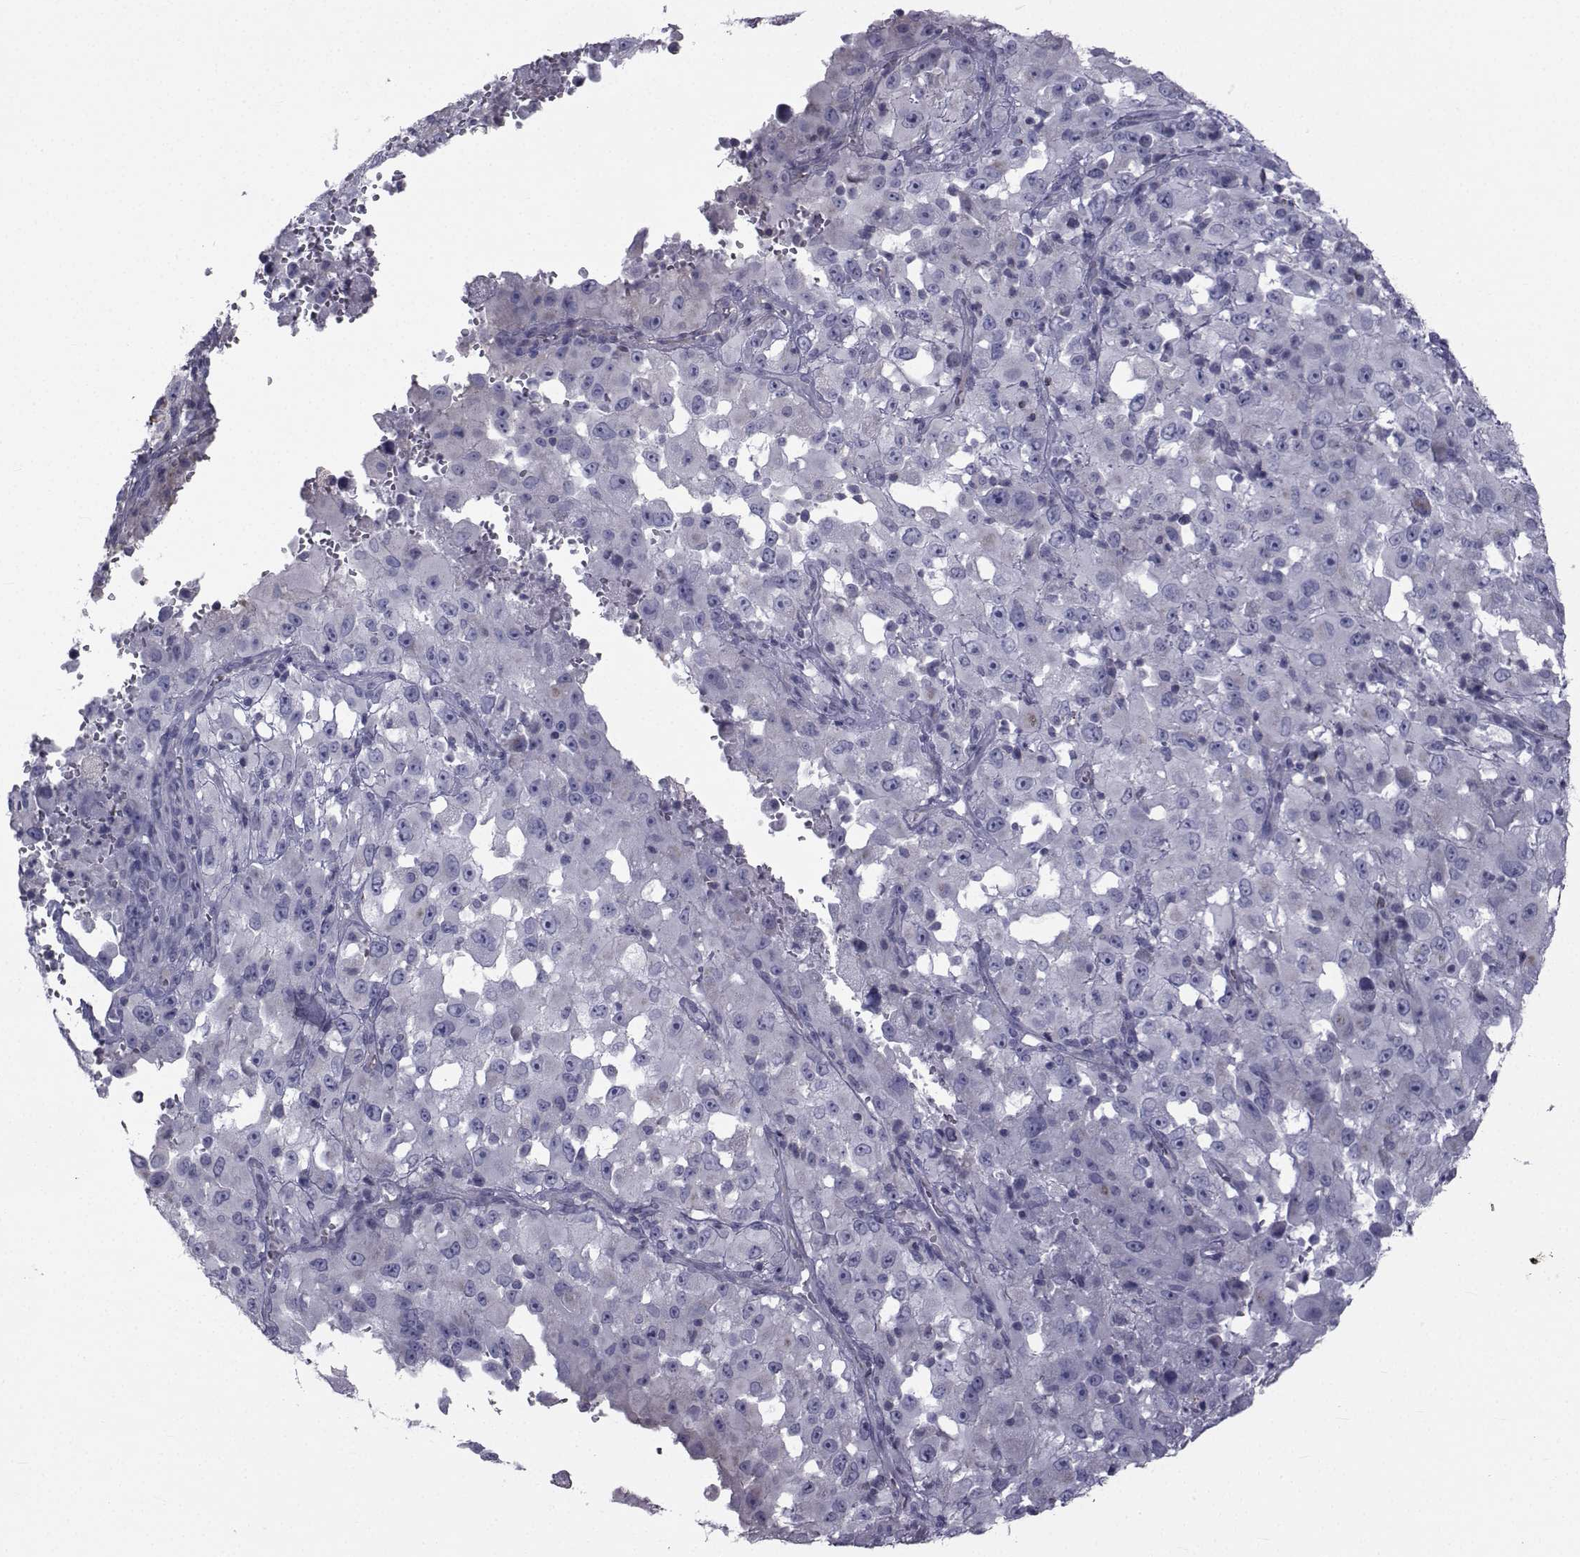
{"staining": {"intensity": "negative", "quantity": "none", "location": "none"}, "tissue": "melanoma", "cell_type": "Tumor cells", "image_type": "cancer", "snomed": [{"axis": "morphology", "description": "Malignant melanoma, Metastatic site"}, {"axis": "topography", "description": "Soft tissue"}], "caption": "There is no significant staining in tumor cells of melanoma. Brightfield microscopy of immunohistochemistry stained with DAB (3,3'-diaminobenzidine) (brown) and hematoxylin (blue), captured at high magnification.", "gene": "FDXR", "patient": {"sex": "male", "age": 50}}